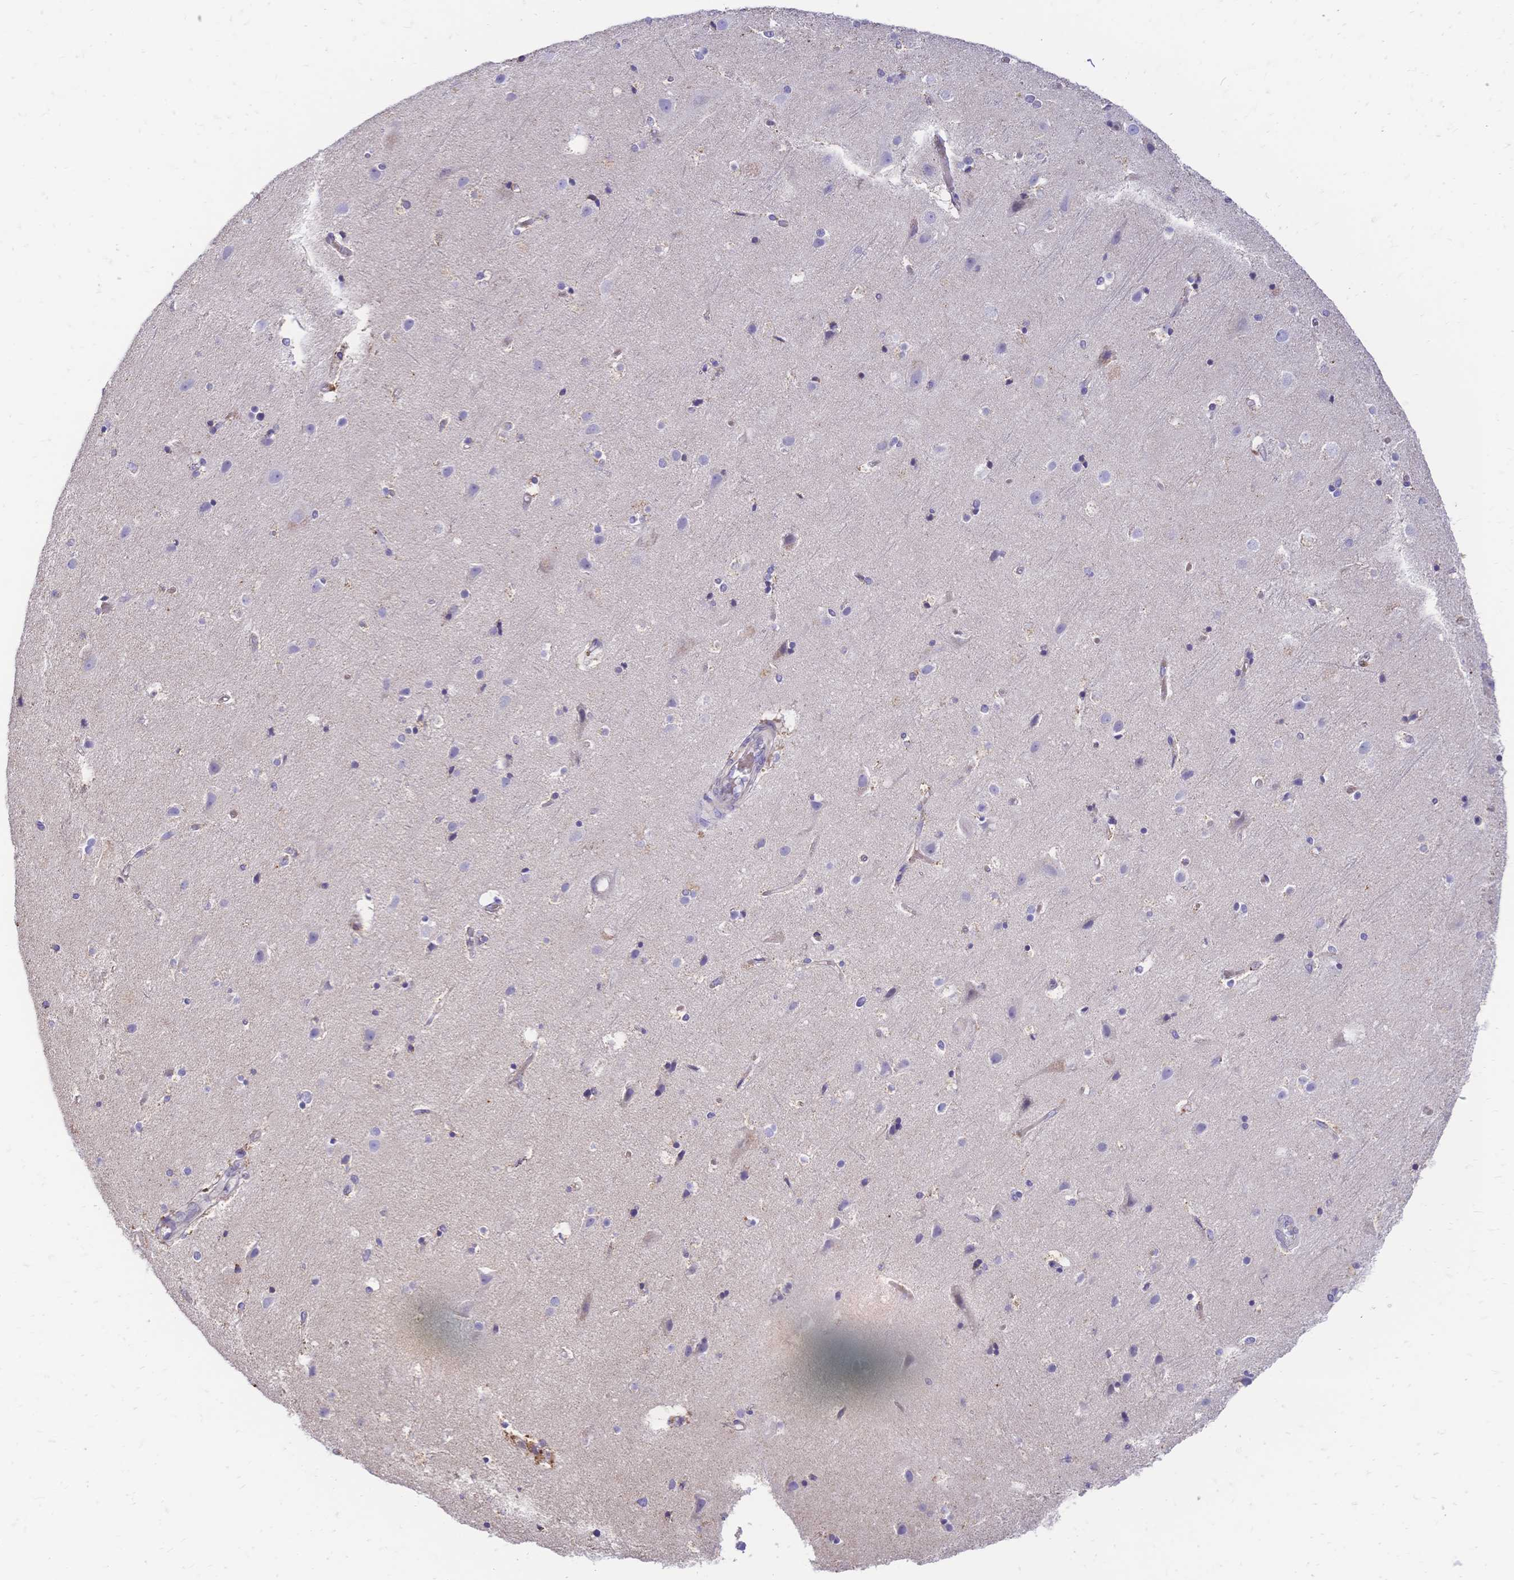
{"staining": {"intensity": "weak", "quantity": "25%-75%", "location": "cytoplasmic/membranous"}, "tissue": "cerebral cortex", "cell_type": "Endothelial cells", "image_type": "normal", "snomed": [{"axis": "morphology", "description": "Normal tissue, NOS"}, {"axis": "topography", "description": "Cerebral cortex"}], "caption": "Immunohistochemical staining of unremarkable human cerebral cortex shows weak cytoplasmic/membranous protein positivity in about 25%-75% of endothelial cells. The staining was performed using DAB, with brown indicating positive protein expression. Nuclei are stained blue with hematoxylin.", "gene": "CLEC18A", "patient": {"sex": "female", "age": 52}}